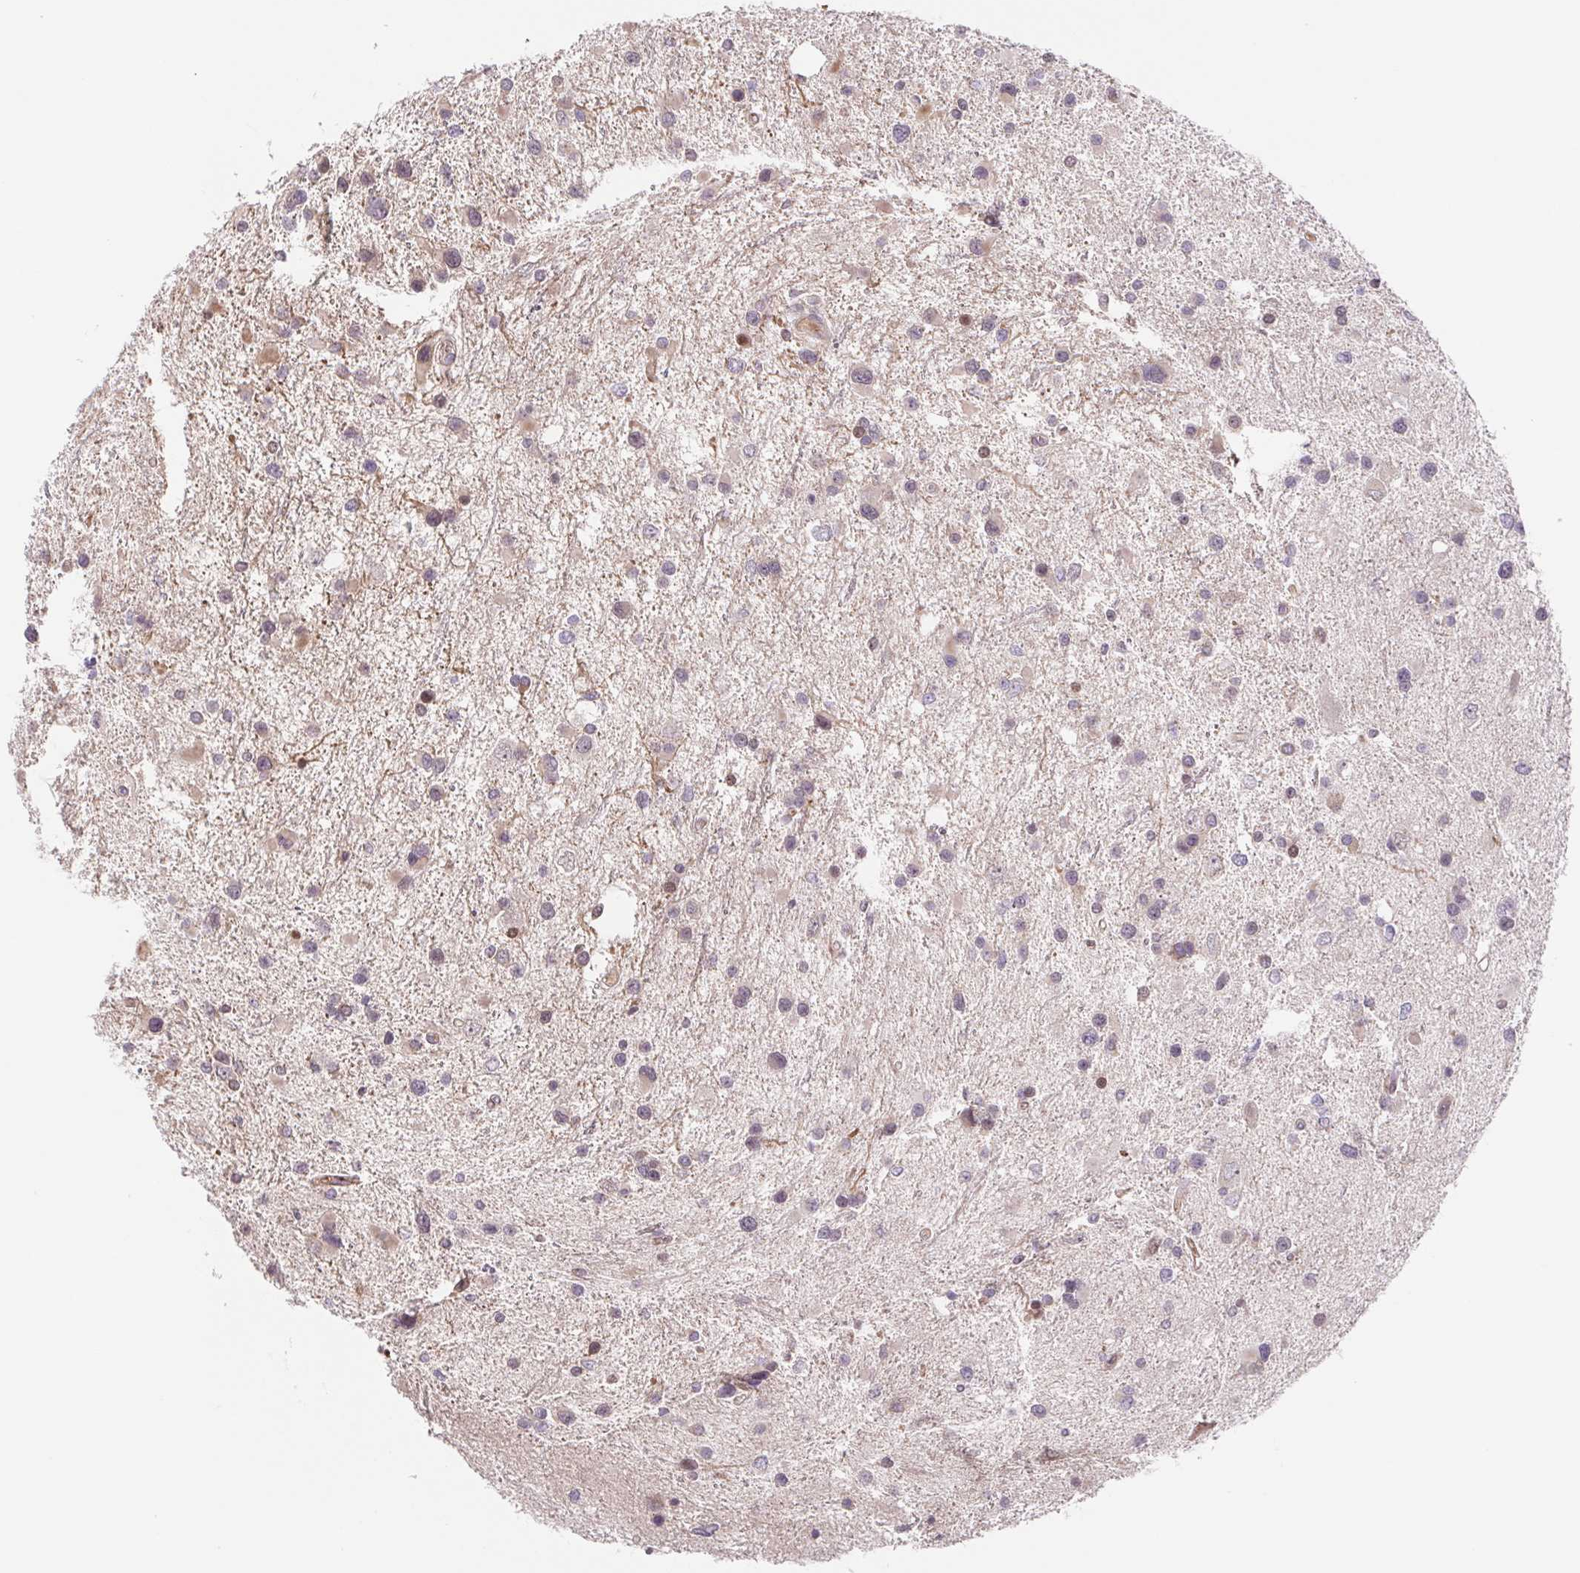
{"staining": {"intensity": "negative", "quantity": "none", "location": "none"}, "tissue": "glioma", "cell_type": "Tumor cells", "image_type": "cancer", "snomed": [{"axis": "morphology", "description": "Glioma, malignant, Low grade"}, {"axis": "topography", "description": "Brain"}], "caption": "The histopathology image exhibits no staining of tumor cells in glioma.", "gene": "TPRG1", "patient": {"sex": "female", "age": 32}}